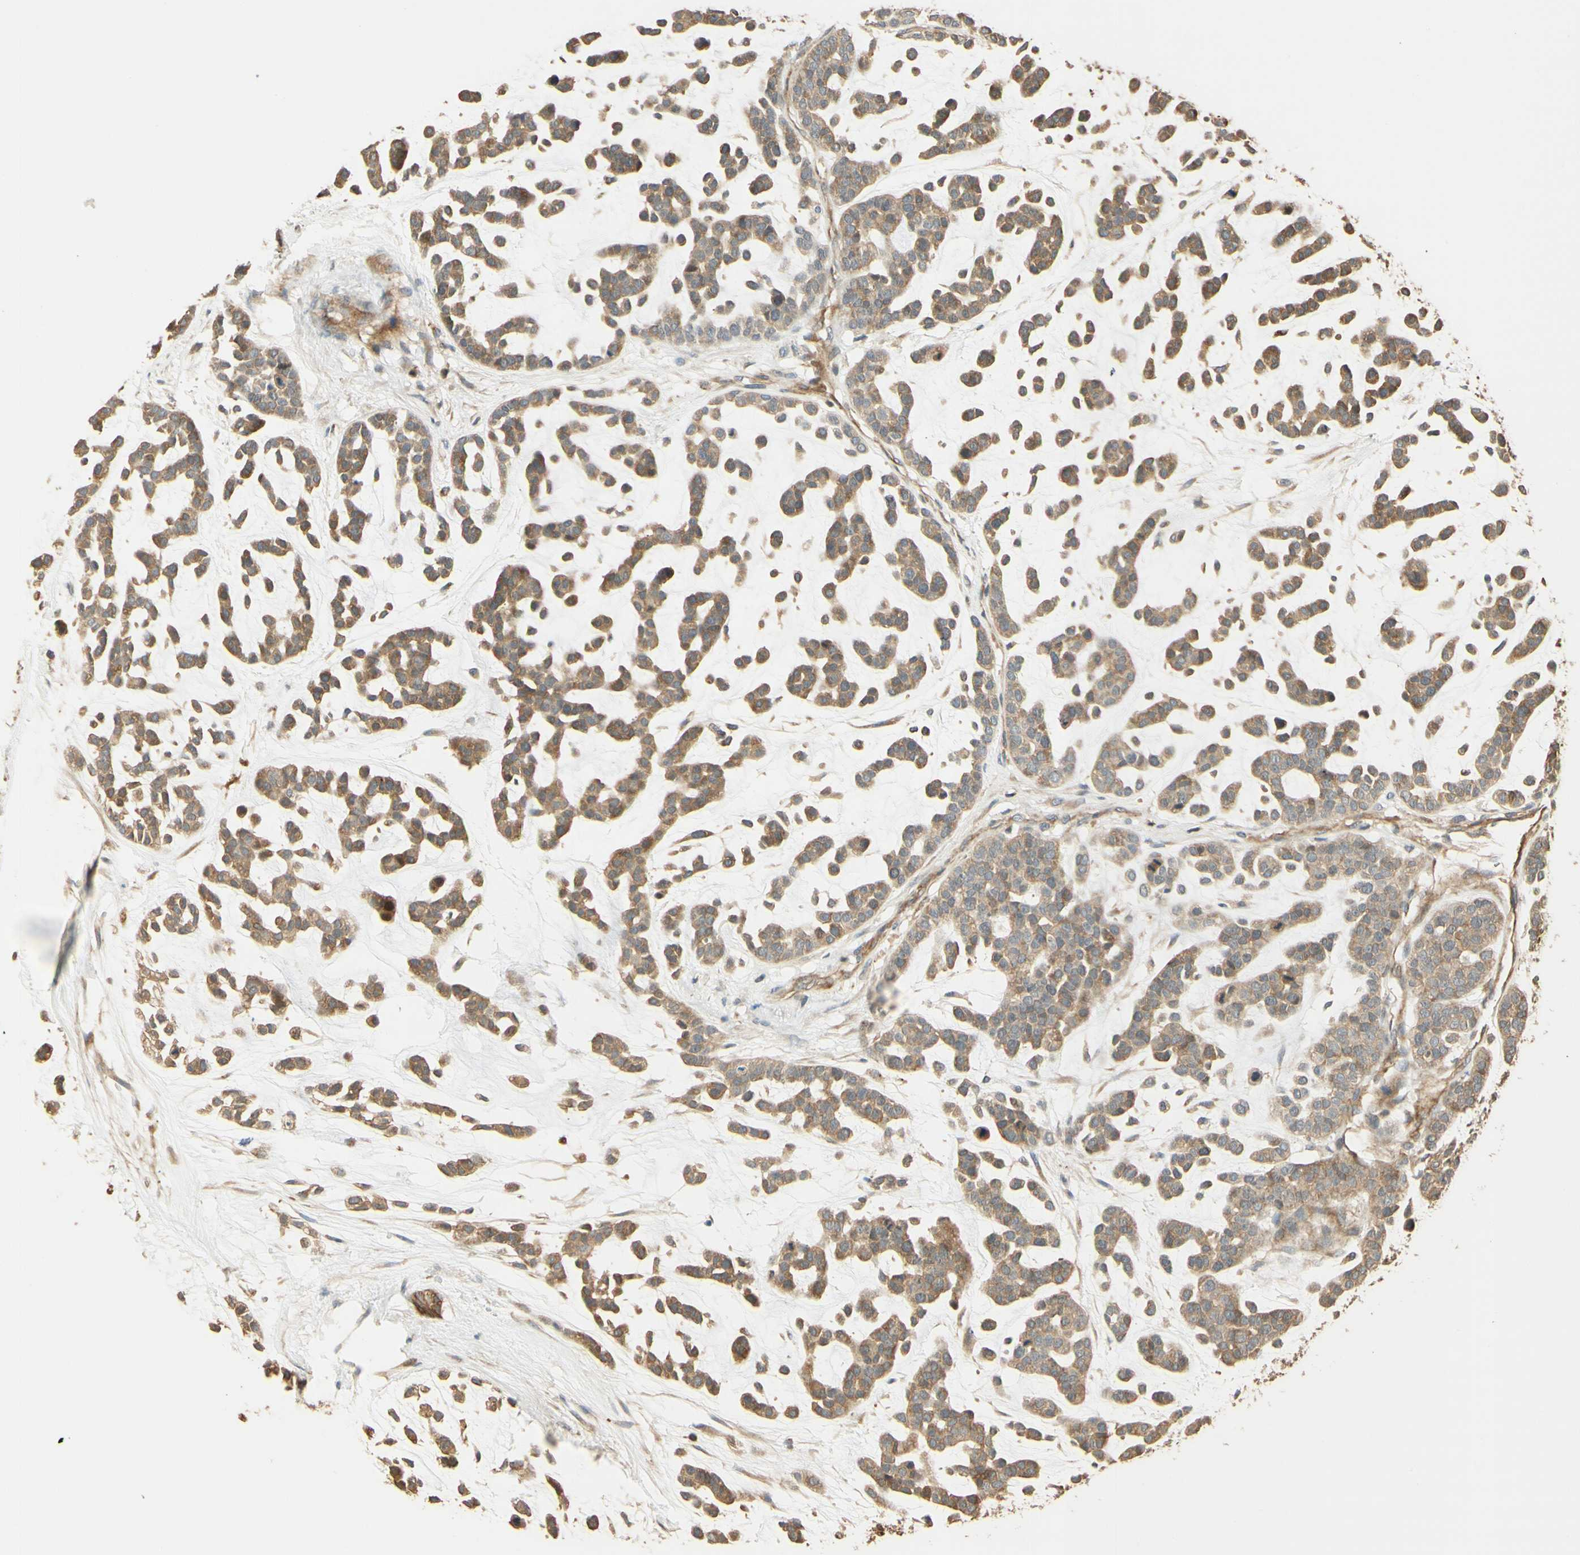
{"staining": {"intensity": "moderate", "quantity": ">75%", "location": "cytoplasmic/membranous"}, "tissue": "head and neck cancer", "cell_type": "Tumor cells", "image_type": "cancer", "snomed": [{"axis": "morphology", "description": "Adenocarcinoma, NOS"}, {"axis": "morphology", "description": "Adenoma, NOS"}, {"axis": "topography", "description": "Head-Neck"}], "caption": "IHC micrograph of head and neck cancer stained for a protein (brown), which shows medium levels of moderate cytoplasmic/membranous staining in about >75% of tumor cells.", "gene": "AGER", "patient": {"sex": "female", "age": 55}}